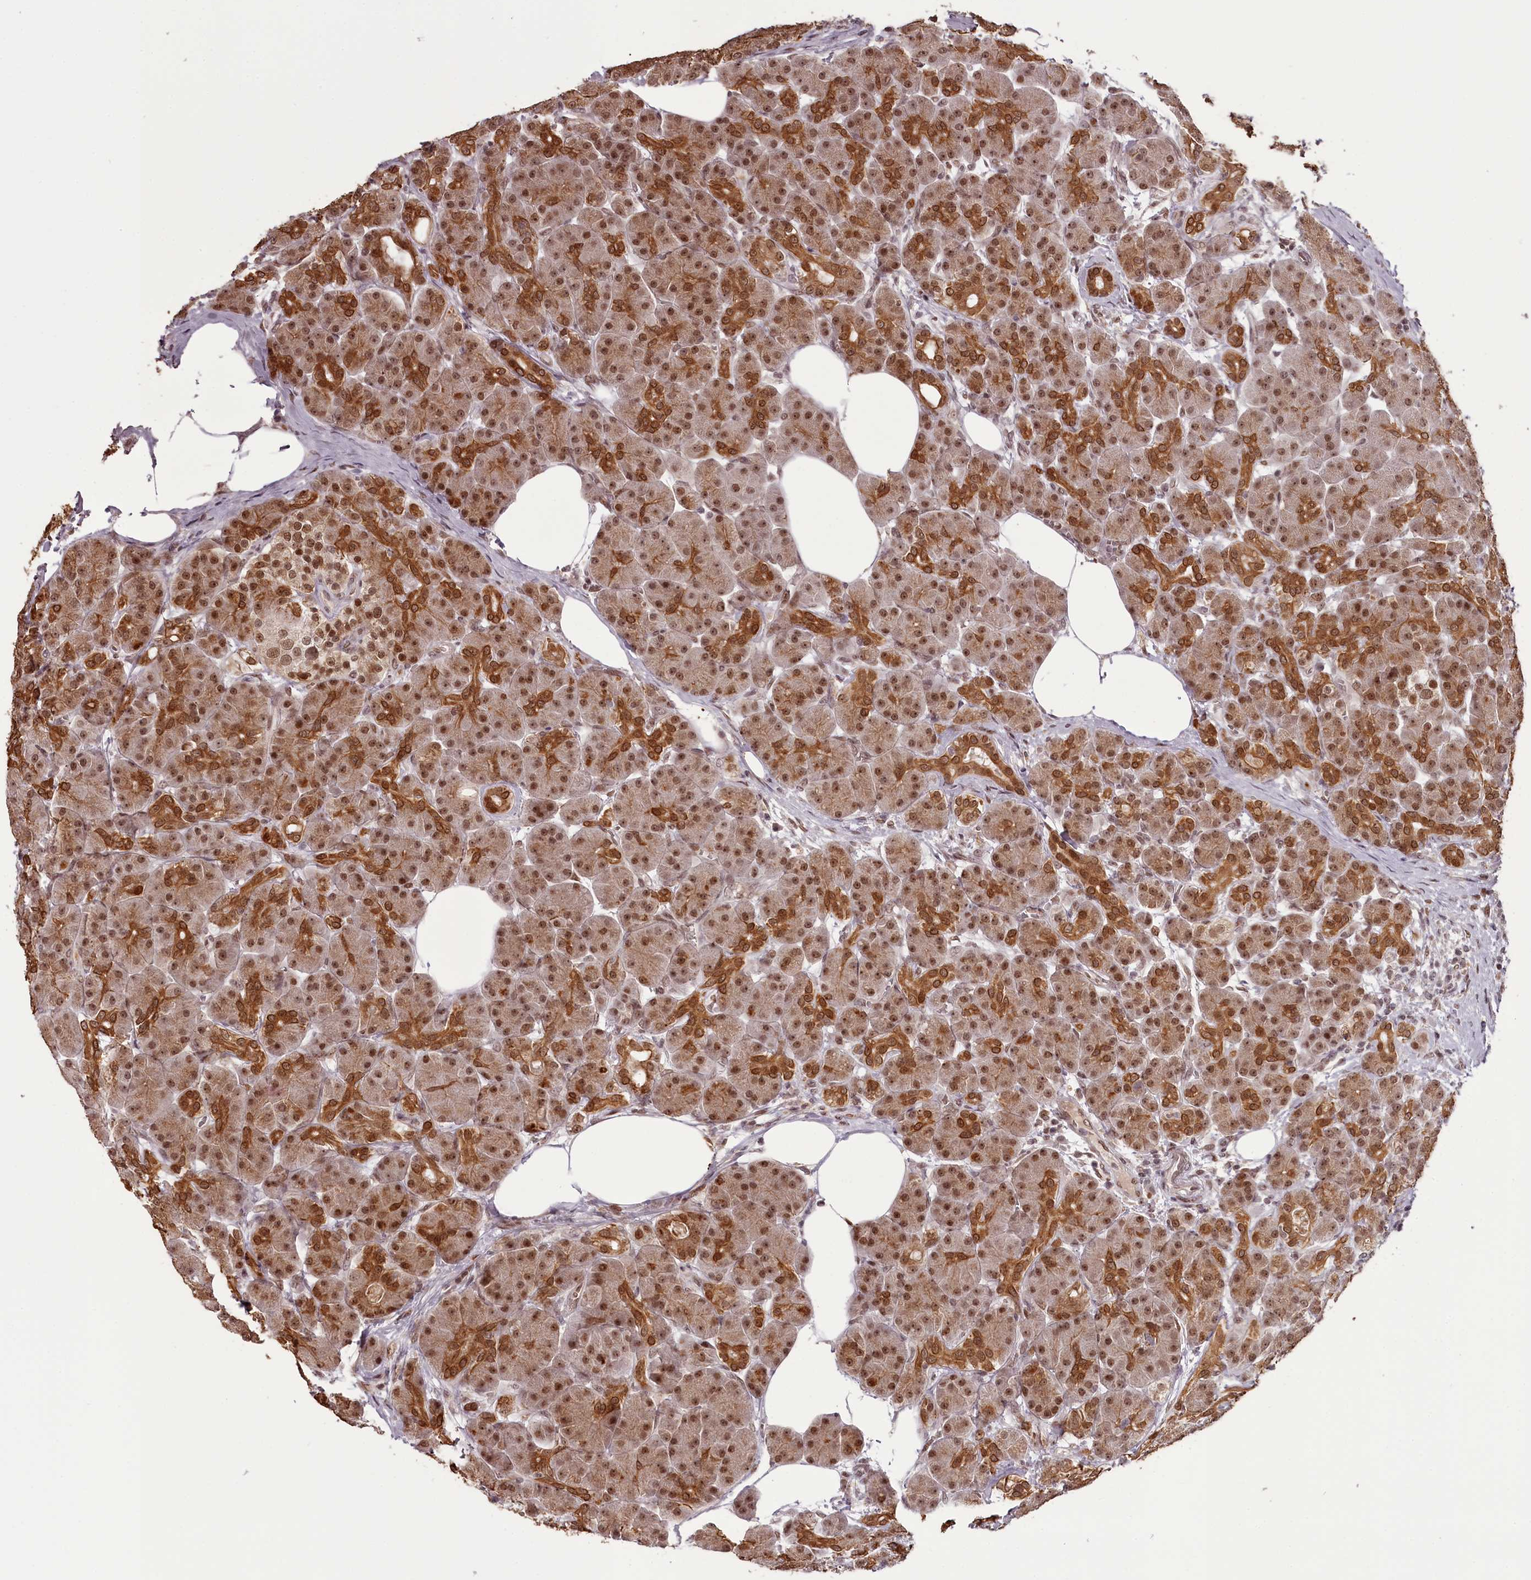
{"staining": {"intensity": "moderate", "quantity": ">75%", "location": "cytoplasmic/membranous,nuclear"}, "tissue": "pancreas", "cell_type": "Exocrine glandular cells", "image_type": "normal", "snomed": [{"axis": "morphology", "description": "Normal tissue, NOS"}, {"axis": "topography", "description": "Pancreas"}], "caption": "Moderate cytoplasmic/membranous,nuclear positivity for a protein is present in approximately >75% of exocrine glandular cells of normal pancreas using IHC.", "gene": "THYN1", "patient": {"sex": "male", "age": 63}}